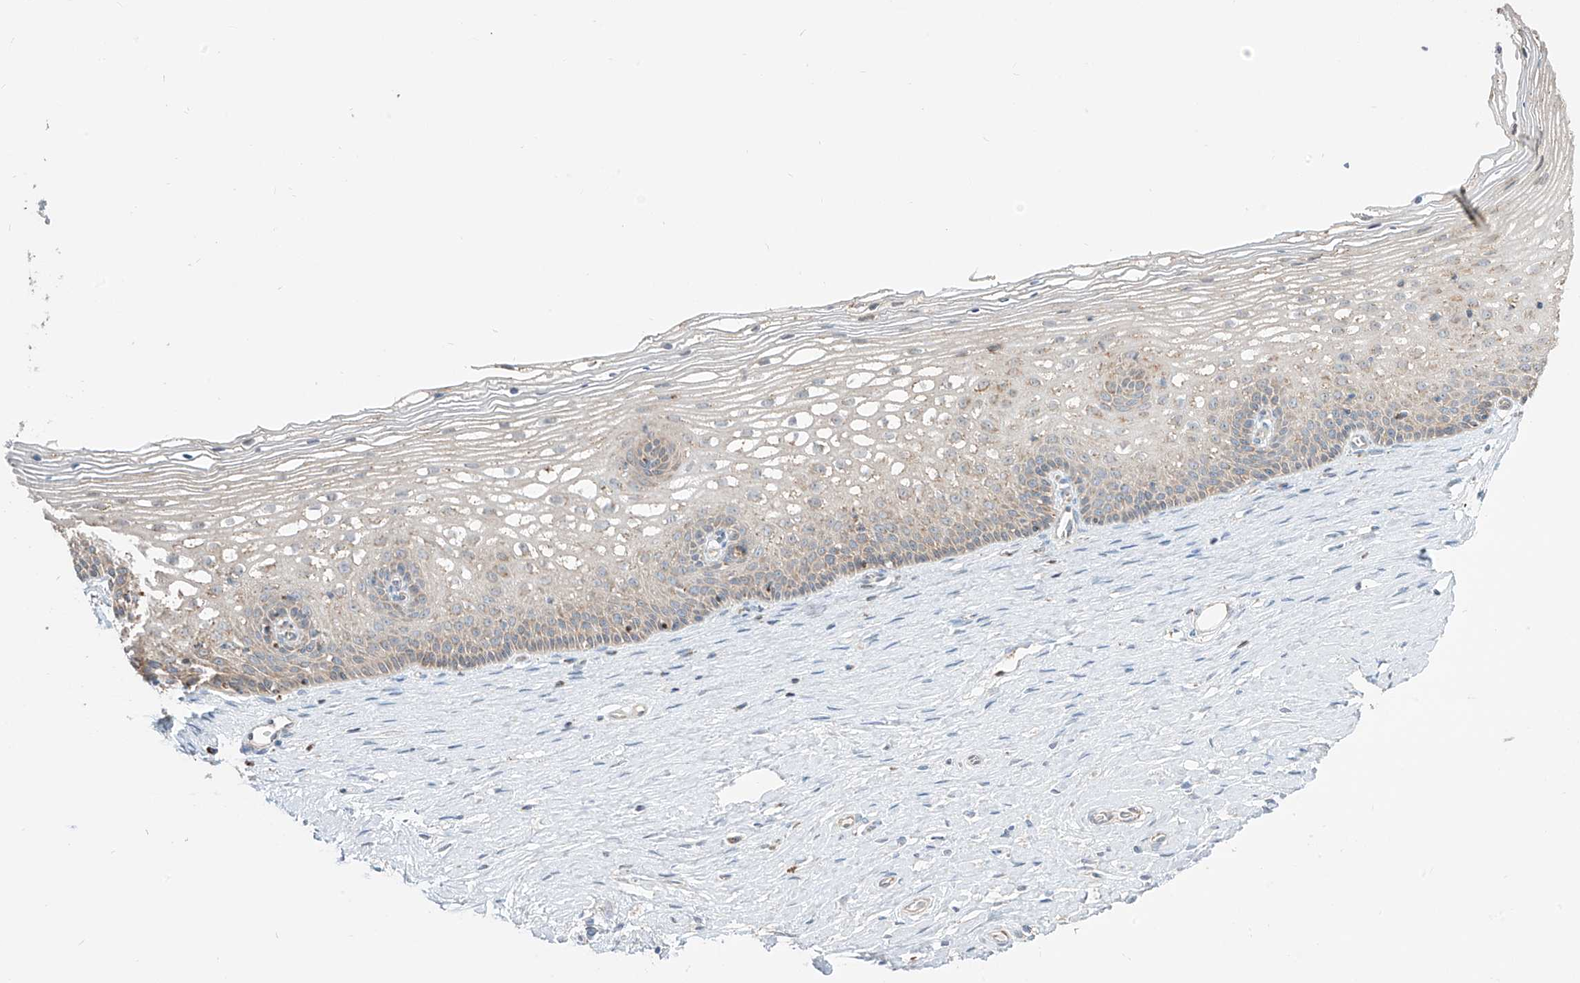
{"staining": {"intensity": "weak", "quantity": "<25%", "location": "cytoplasmic/membranous"}, "tissue": "cervix", "cell_type": "Glandular cells", "image_type": "normal", "snomed": [{"axis": "morphology", "description": "Normal tissue, NOS"}, {"axis": "topography", "description": "Cervix"}], "caption": "Immunohistochemical staining of normal human cervix demonstrates no significant positivity in glandular cells. (Brightfield microscopy of DAB (3,3'-diaminobenzidine) immunohistochemistry at high magnification).", "gene": "ETHE1", "patient": {"sex": "female", "age": 33}}